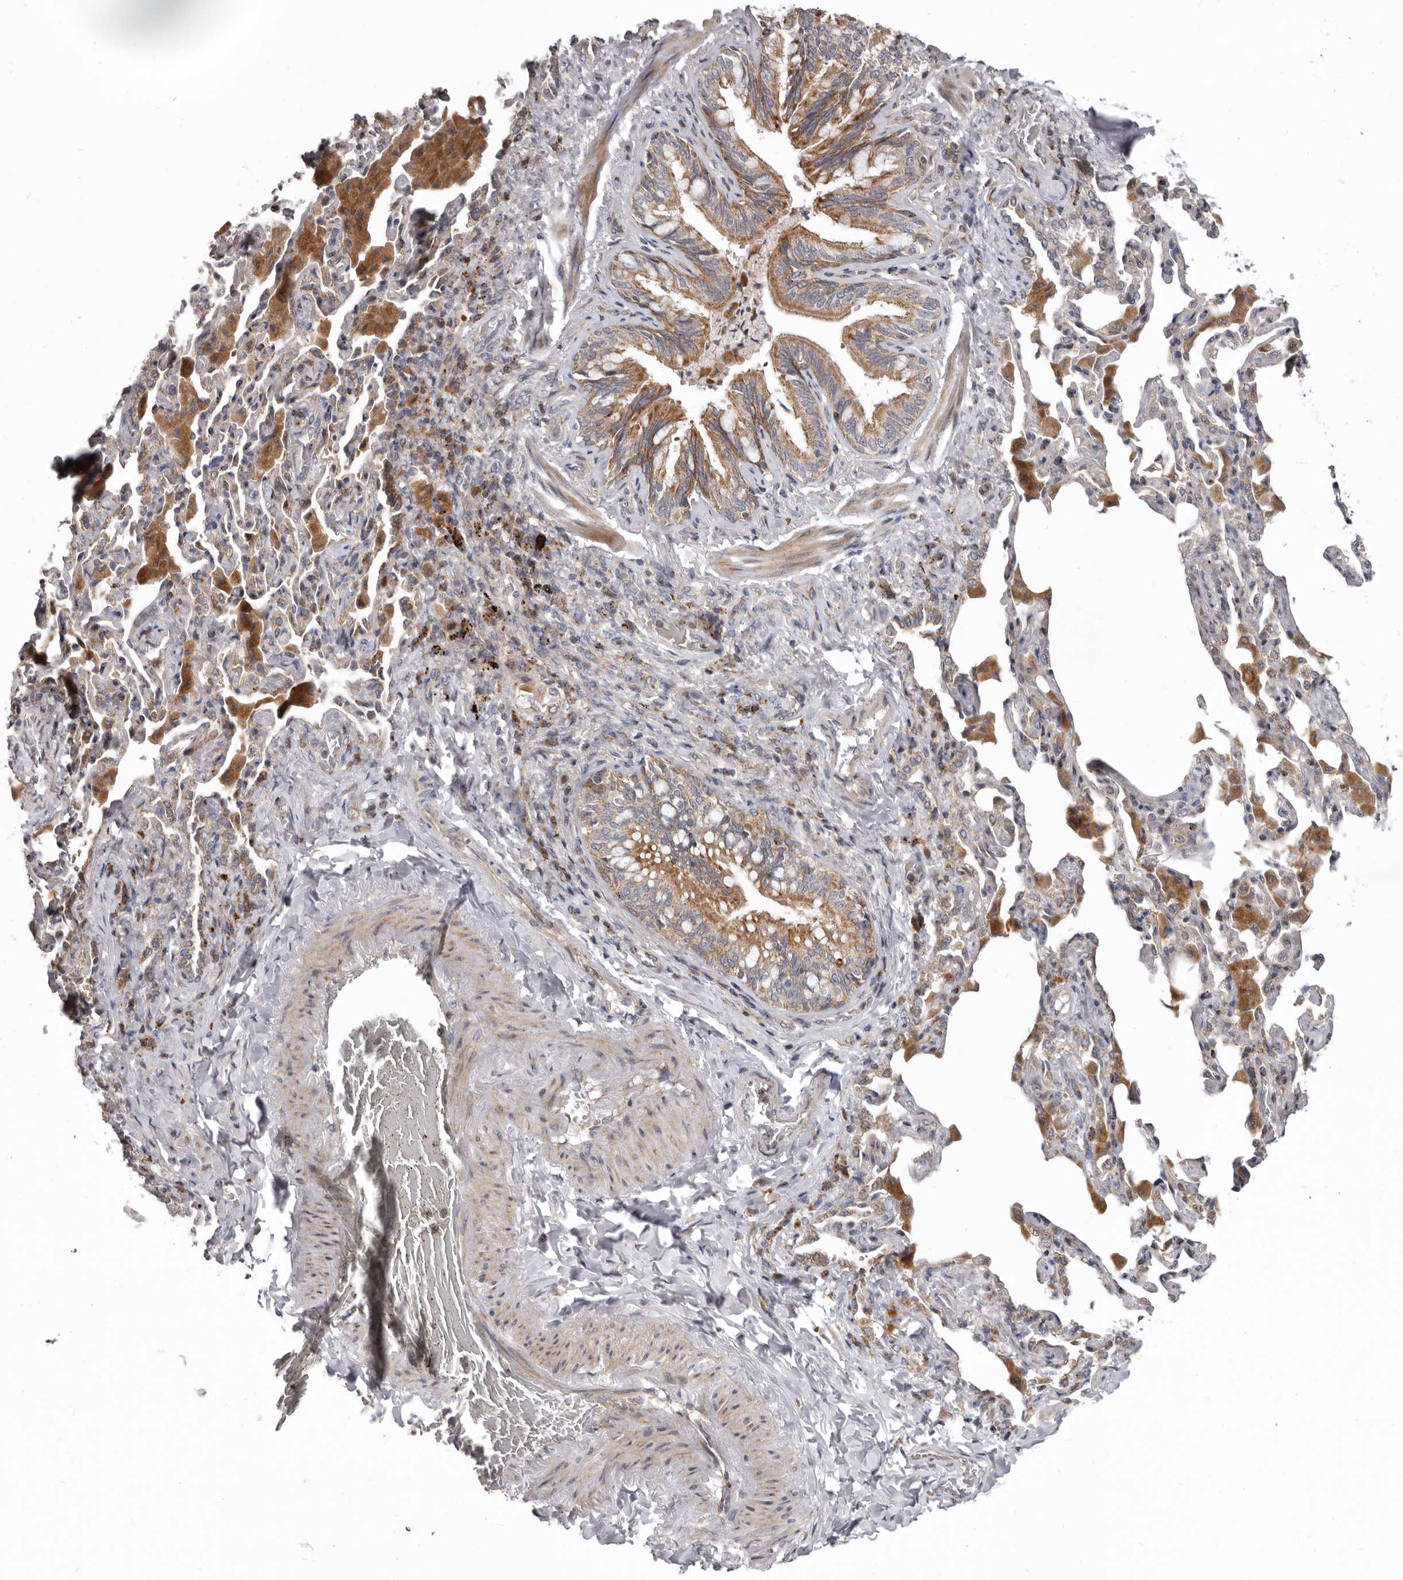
{"staining": {"intensity": "strong", "quantity": ">75%", "location": "cytoplasmic/membranous"}, "tissue": "bronchus", "cell_type": "Respiratory epithelial cells", "image_type": "normal", "snomed": [{"axis": "morphology", "description": "Normal tissue, NOS"}, {"axis": "morphology", "description": "Inflammation, NOS"}, {"axis": "topography", "description": "Lung"}], "caption": "A micrograph of human bronchus stained for a protein demonstrates strong cytoplasmic/membranous brown staining in respiratory epithelial cells. (Stains: DAB (3,3'-diaminobenzidine) in brown, nuclei in blue, Microscopy: brightfield microscopy at high magnification).", "gene": "SMC4", "patient": {"sex": "female", "age": 46}}